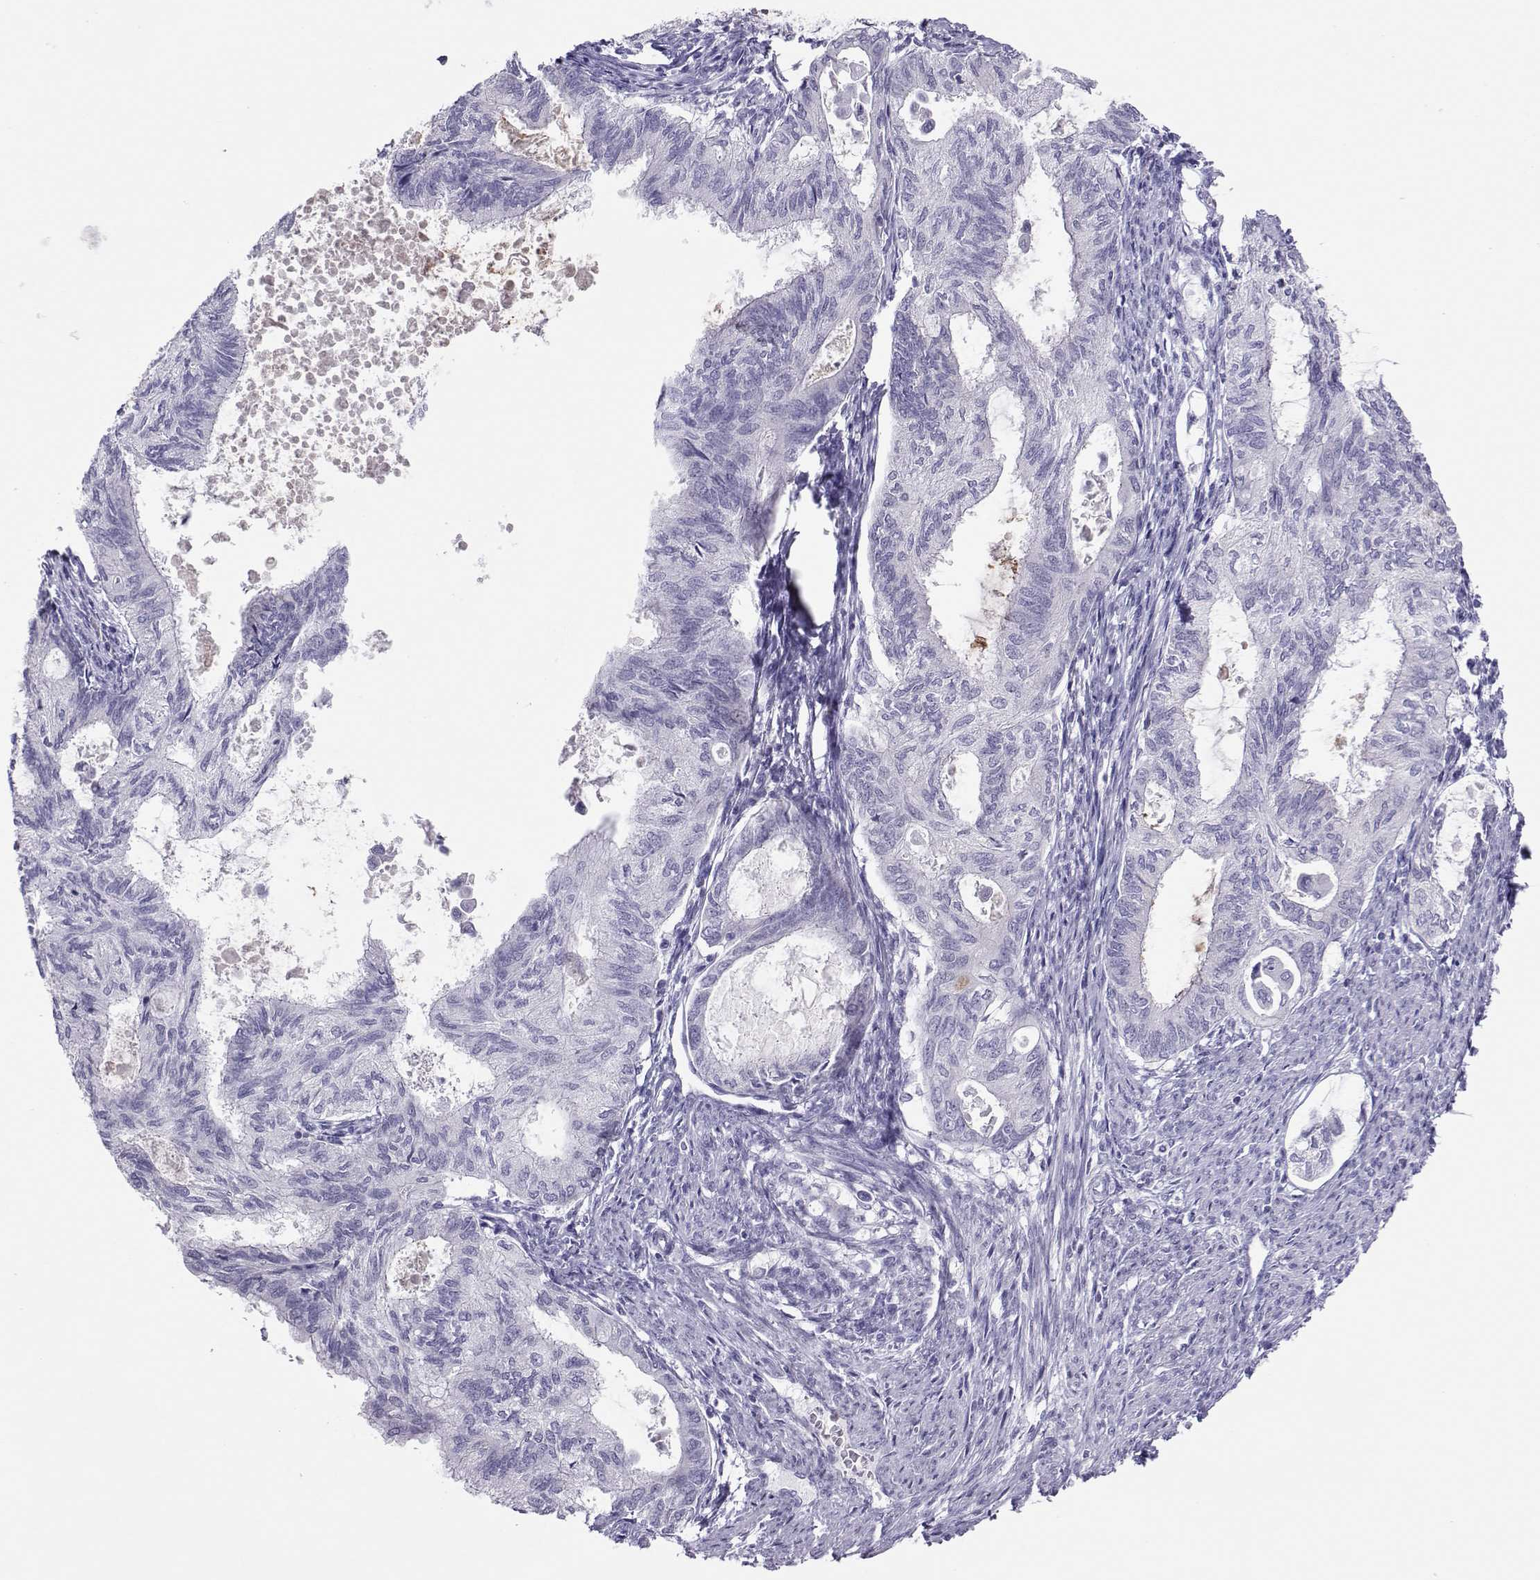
{"staining": {"intensity": "negative", "quantity": "none", "location": "none"}, "tissue": "endometrial cancer", "cell_type": "Tumor cells", "image_type": "cancer", "snomed": [{"axis": "morphology", "description": "Adenocarcinoma, NOS"}, {"axis": "topography", "description": "Endometrium"}], "caption": "Tumor cells are negative for protein expression in human endometrial cancer (adenocarcinoma).", "gene": "TRPM7", "patient": {"sex": "female", "age": 86}}